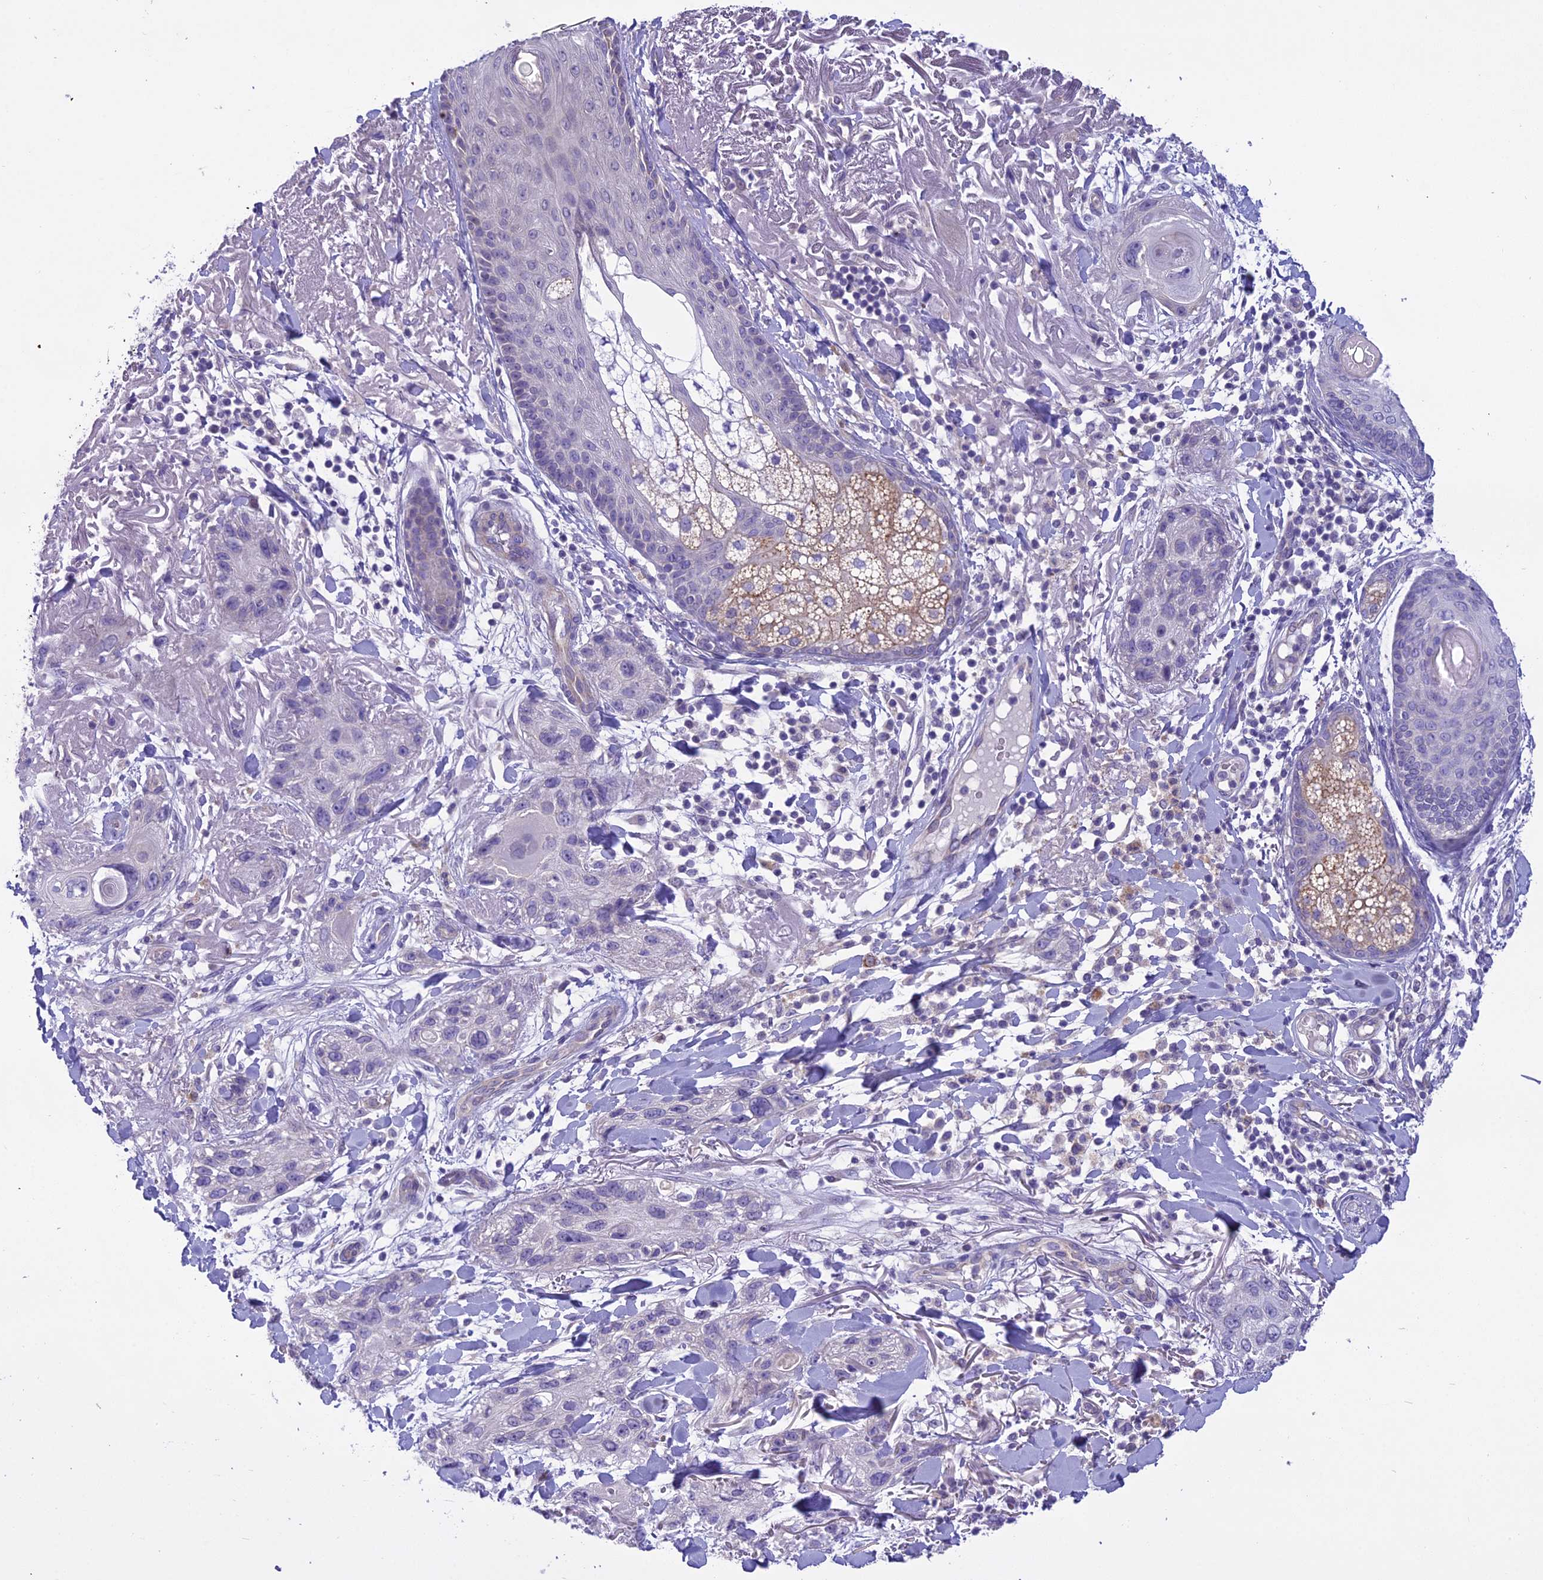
{"staining": {"intensity": "negative", "quantity": "none", "location": "none"}, "tissue": "skin cancer", "cell_type": "Tumor cells", "image_type": "cancer", "snomed": [{"axis": "morphology", "description": "Normal tissue, NOS"}, {"axis": "morphology", "description": "Squamous cell carcinoma, NOS"}, {"axis": "topography", "description": "Skin"}], "caption": "The immunohistochemistry micrograph has no significant positivity in tumor cells of skin squamous cell carcinoma tissue. Nuclei are stained in blue.", "gene": "SCRT1", "patient": {"sex": "male", "age": 72}}